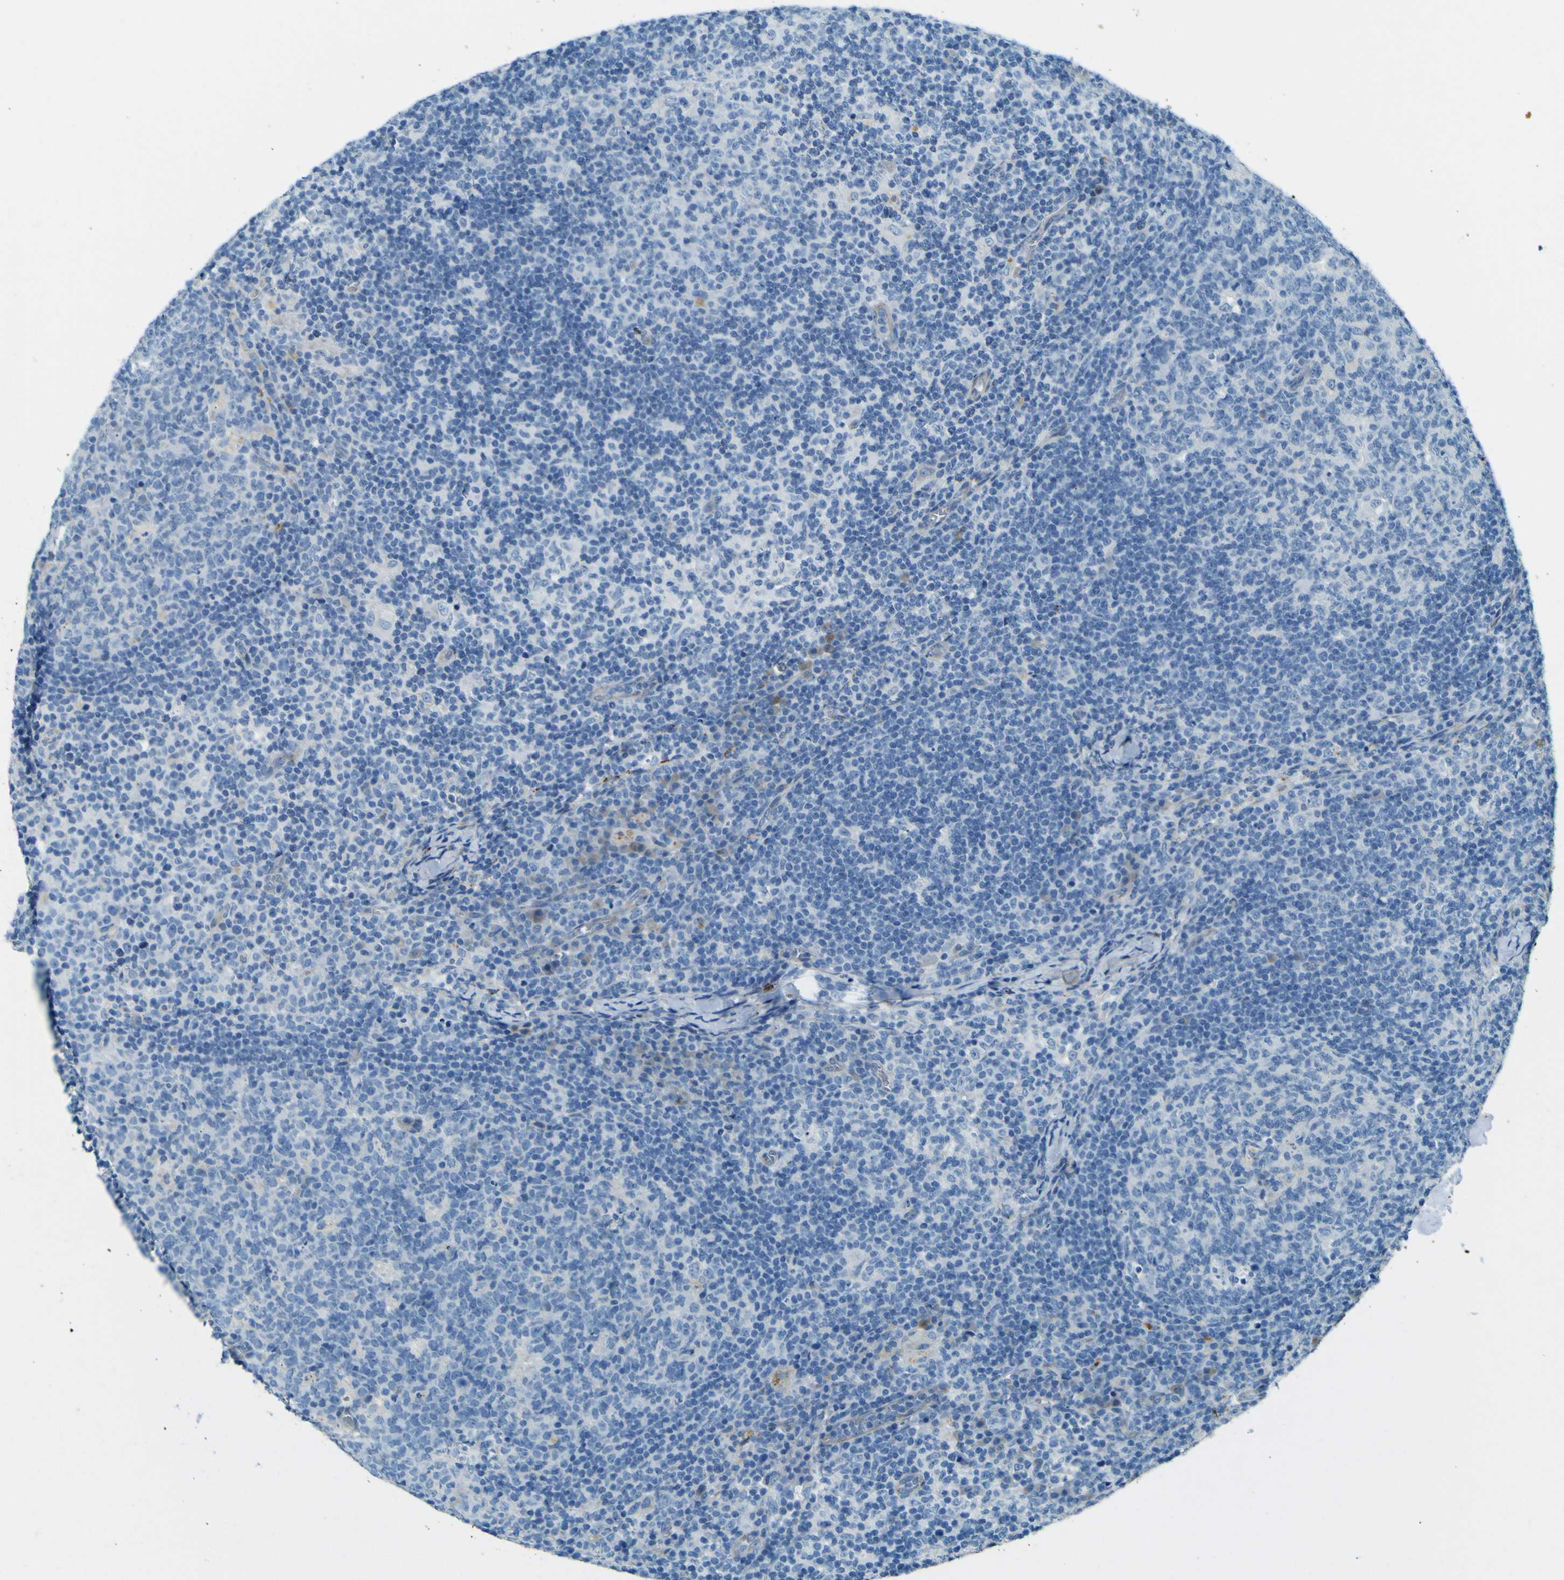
{"staining": {"intensity": "negative", "quantity": "none", "location": "none"}, "tissue": "lymph node", "cell_type": "Germinal center cells", "image_type": "normal", "snomed": [{"axis": "morphology", "description": "Normal tissue, NOS"}, {"axis": "morphology", "description": "Inflammation, NOS"}, {"axis": "topography", "description": "Lymph node"}], "caption": "Immunohistochemistry photomicrograph of benign lymph node stained for a protein (brown), which displays no positivity in germinal center cells. (Brightfield microscopy of DAB (3,3'-diaminobenzidine) immunohistochemistry (IHC) at high magnification).", "gene": "PDE9A", "patient": {"sex": "male", "age": 55}}